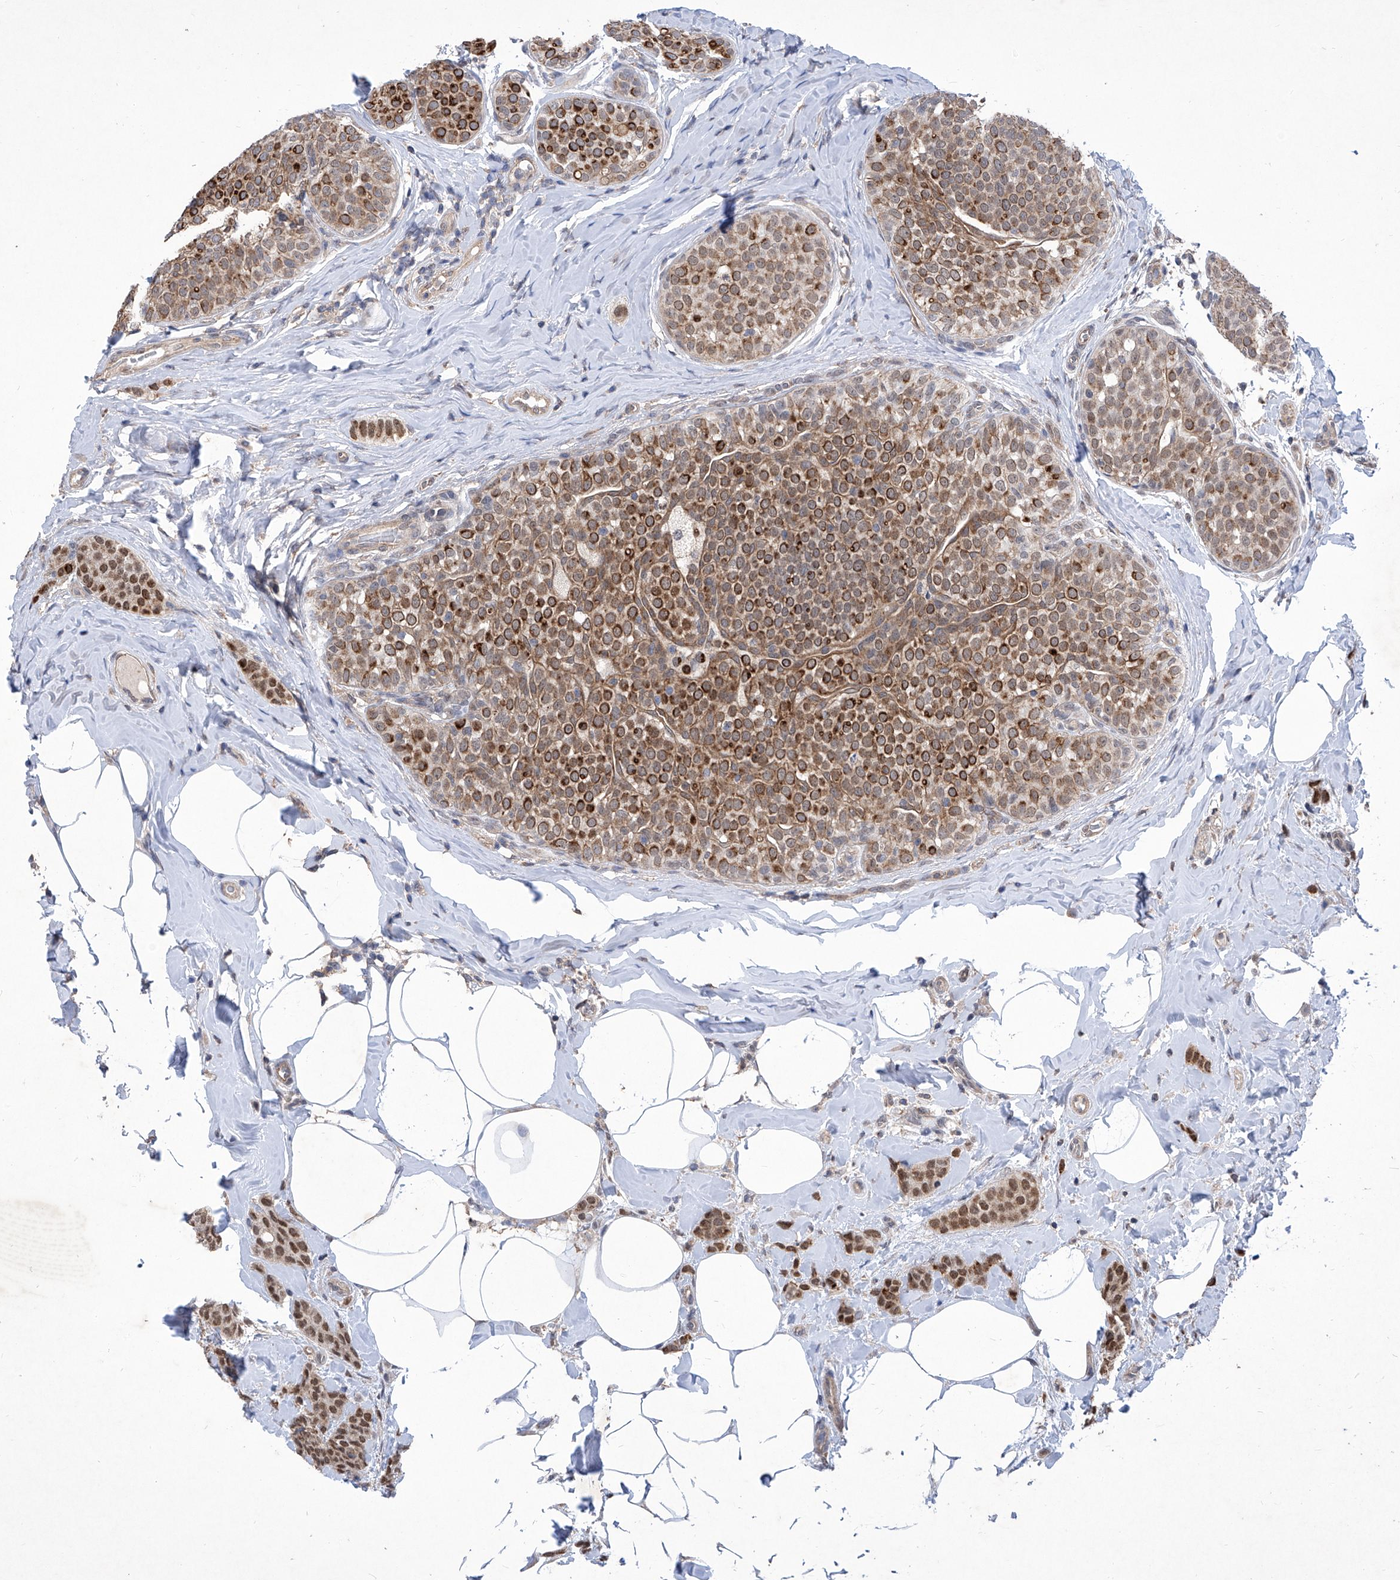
{"staining": {"intensity": "strong", "quantity": ">75%", "location": "cytoplasmic/membranous,nuclear"}, "tissue": "breast cancer", "cell_type": "Tumor cells", "image_type": "cancer", "snomed": [{"axis": "morphology", "description": "Lobular carcinoma, in situ"}, {"axis": "morphology", "description": "Lobular carcinoma"}, {"axis": "topography", "description": "Breast"}], "caption": "About >75% of tumor cells in breast cancer display strong cytoplasmic/membranous and nuclear protein expression as visualized by brown immunohistochemical staining.", "gene": "KIFC2", "patient": {"sex": "female", "age": 41}}